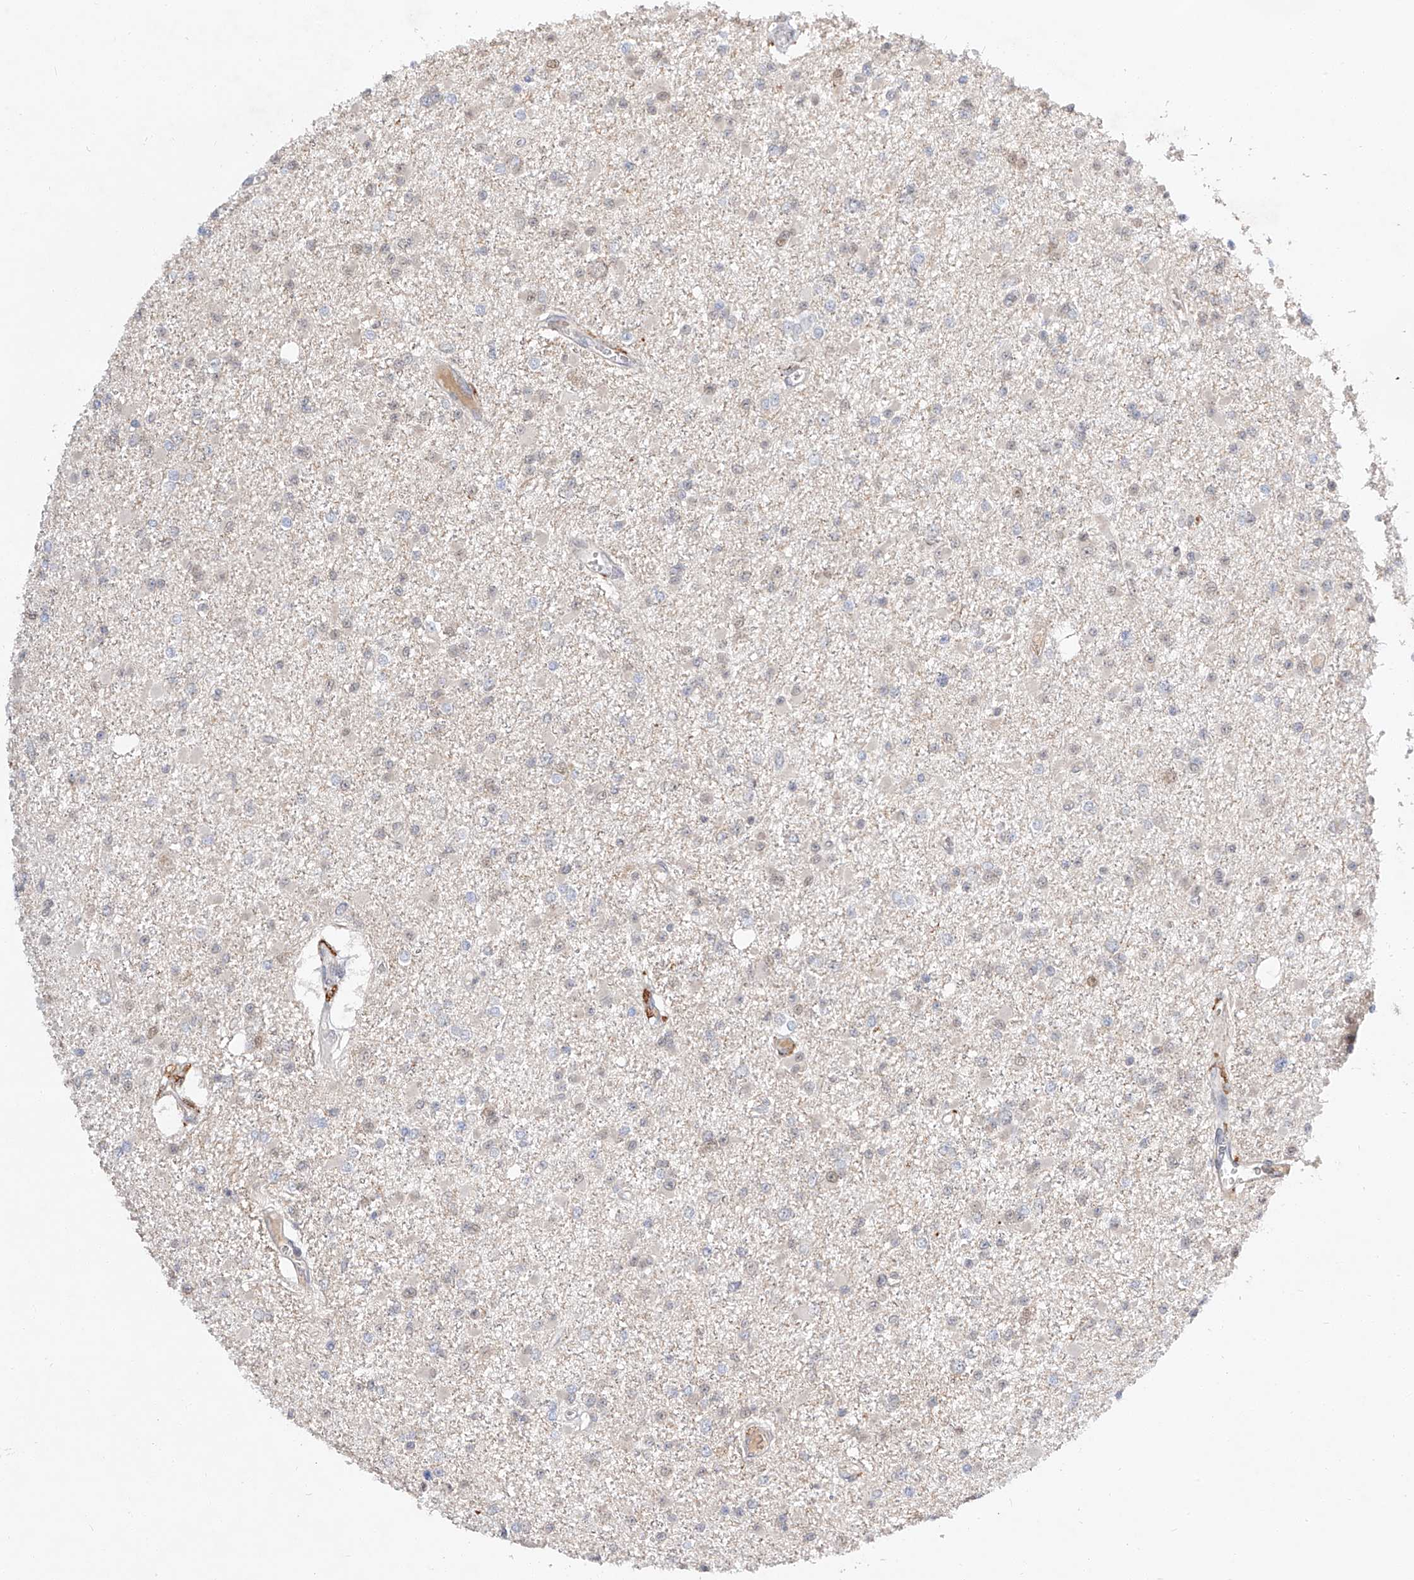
{"staining": {"intensity": "negative", "quantity": "none", "location": "none"}, "tissue": "glioma", "cell_type": "Tumor cells", "image_type": "cancer", "snomed": [{"axis": "morphology", "description": "Glioma, malignant, Low grade"}, {"axis": "topography", "description": "Brain"}], "caption": "A micrograph of glioma stained for a protein displays no brown staining in tumor cells.", "gene": "DIRAS3", "patient": {"sex": "female", "age": 22}}